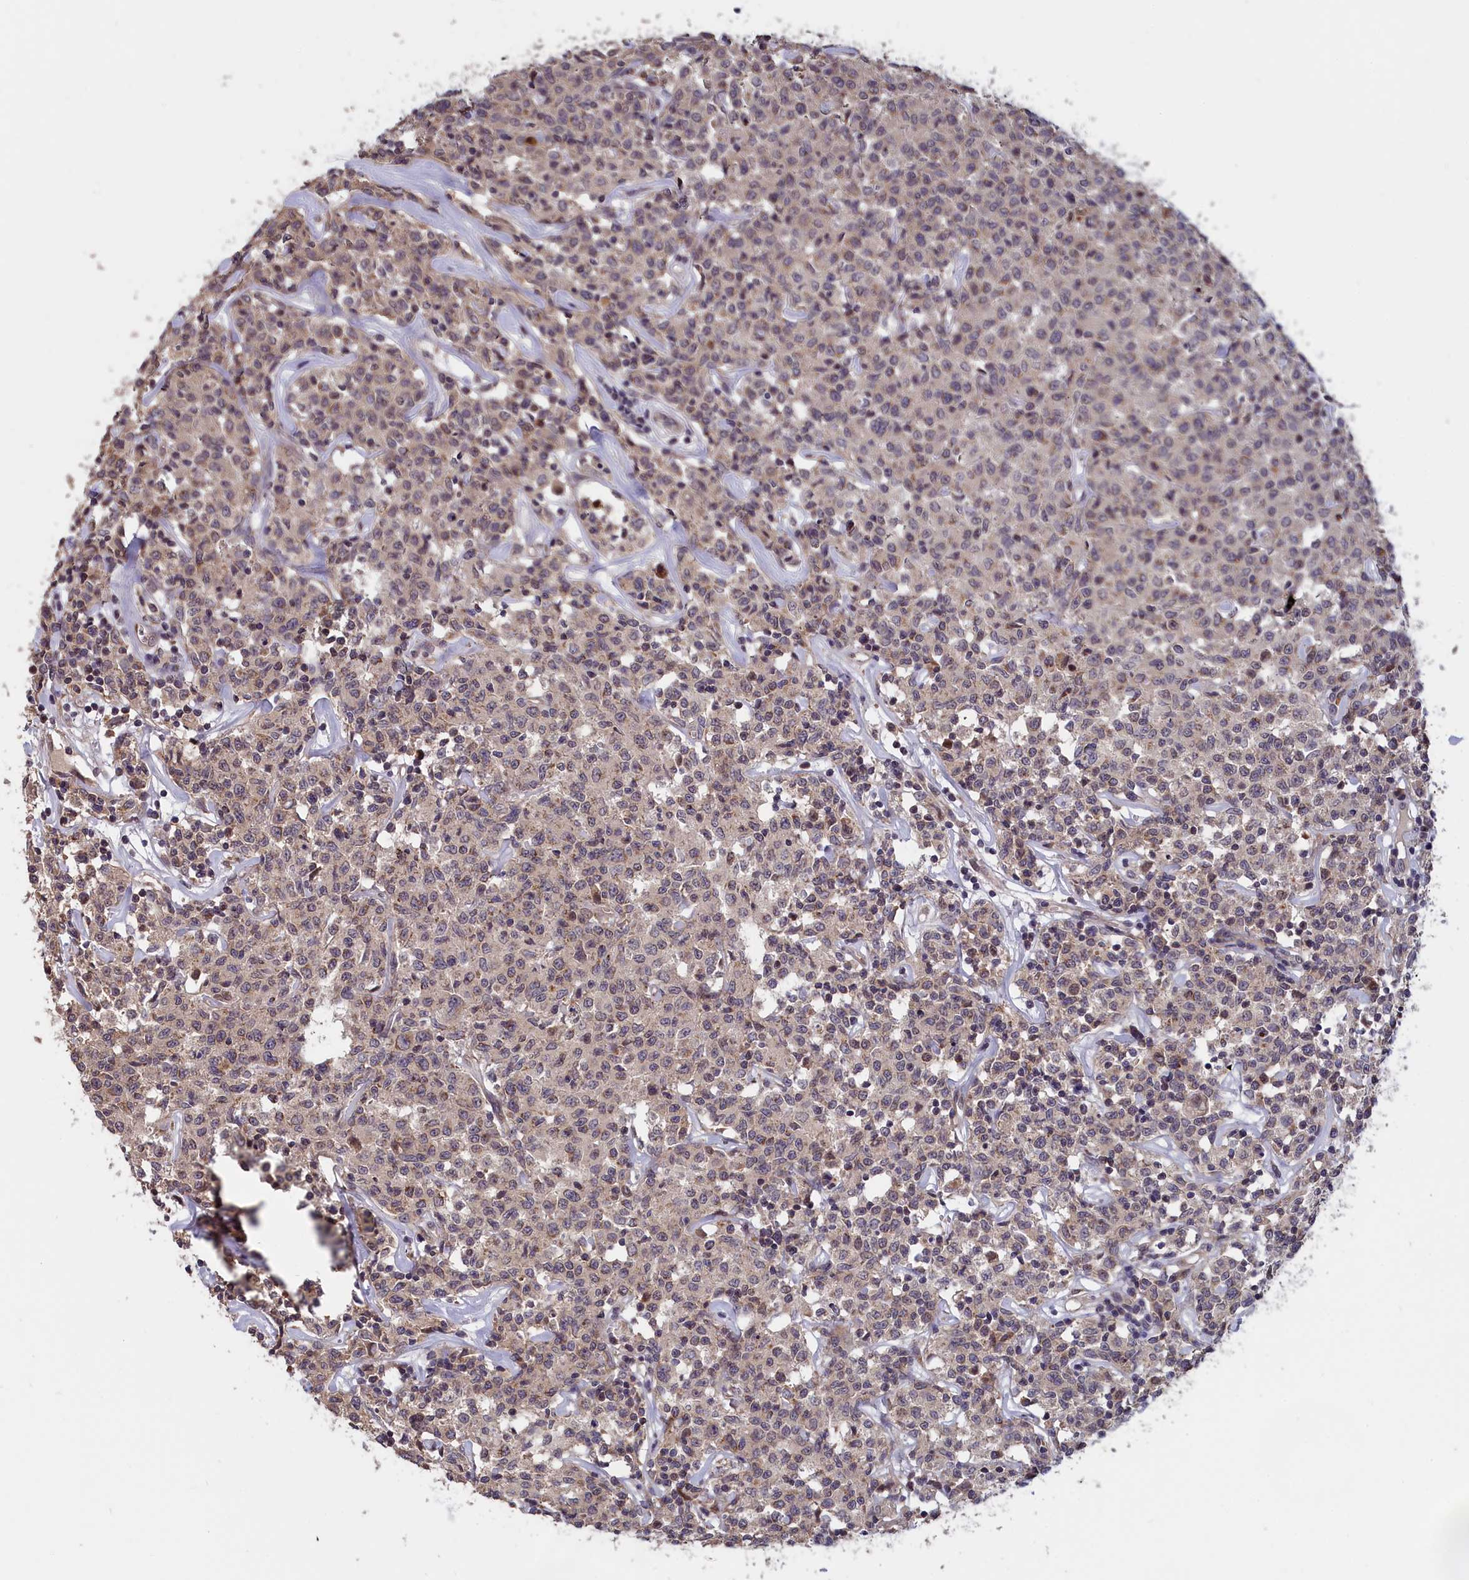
{"staining": {"intensity": "weak", "quantity": "25%-75%", "location": "cytoplasmic/membranous"}, "tissue": "lymphoma", "cell_type": "Tumor cells", "image_type": "cancer", "snomed": [{"axis": "morphology", "description": "Malignant lymphoma, non-Hodgkin's type, Low grade"}, {"axis": "topography", "description": "Small intestine"}], "caption": "IHC micrograph of human lymphoma stained for a protein (brown), which demonstrates low levels of weak cytoplasmic/membranous staining in about 25%-75% of tumor cells.", "gene": "EPB41L4B", "patient": {"sex": "female", "age": 59}}